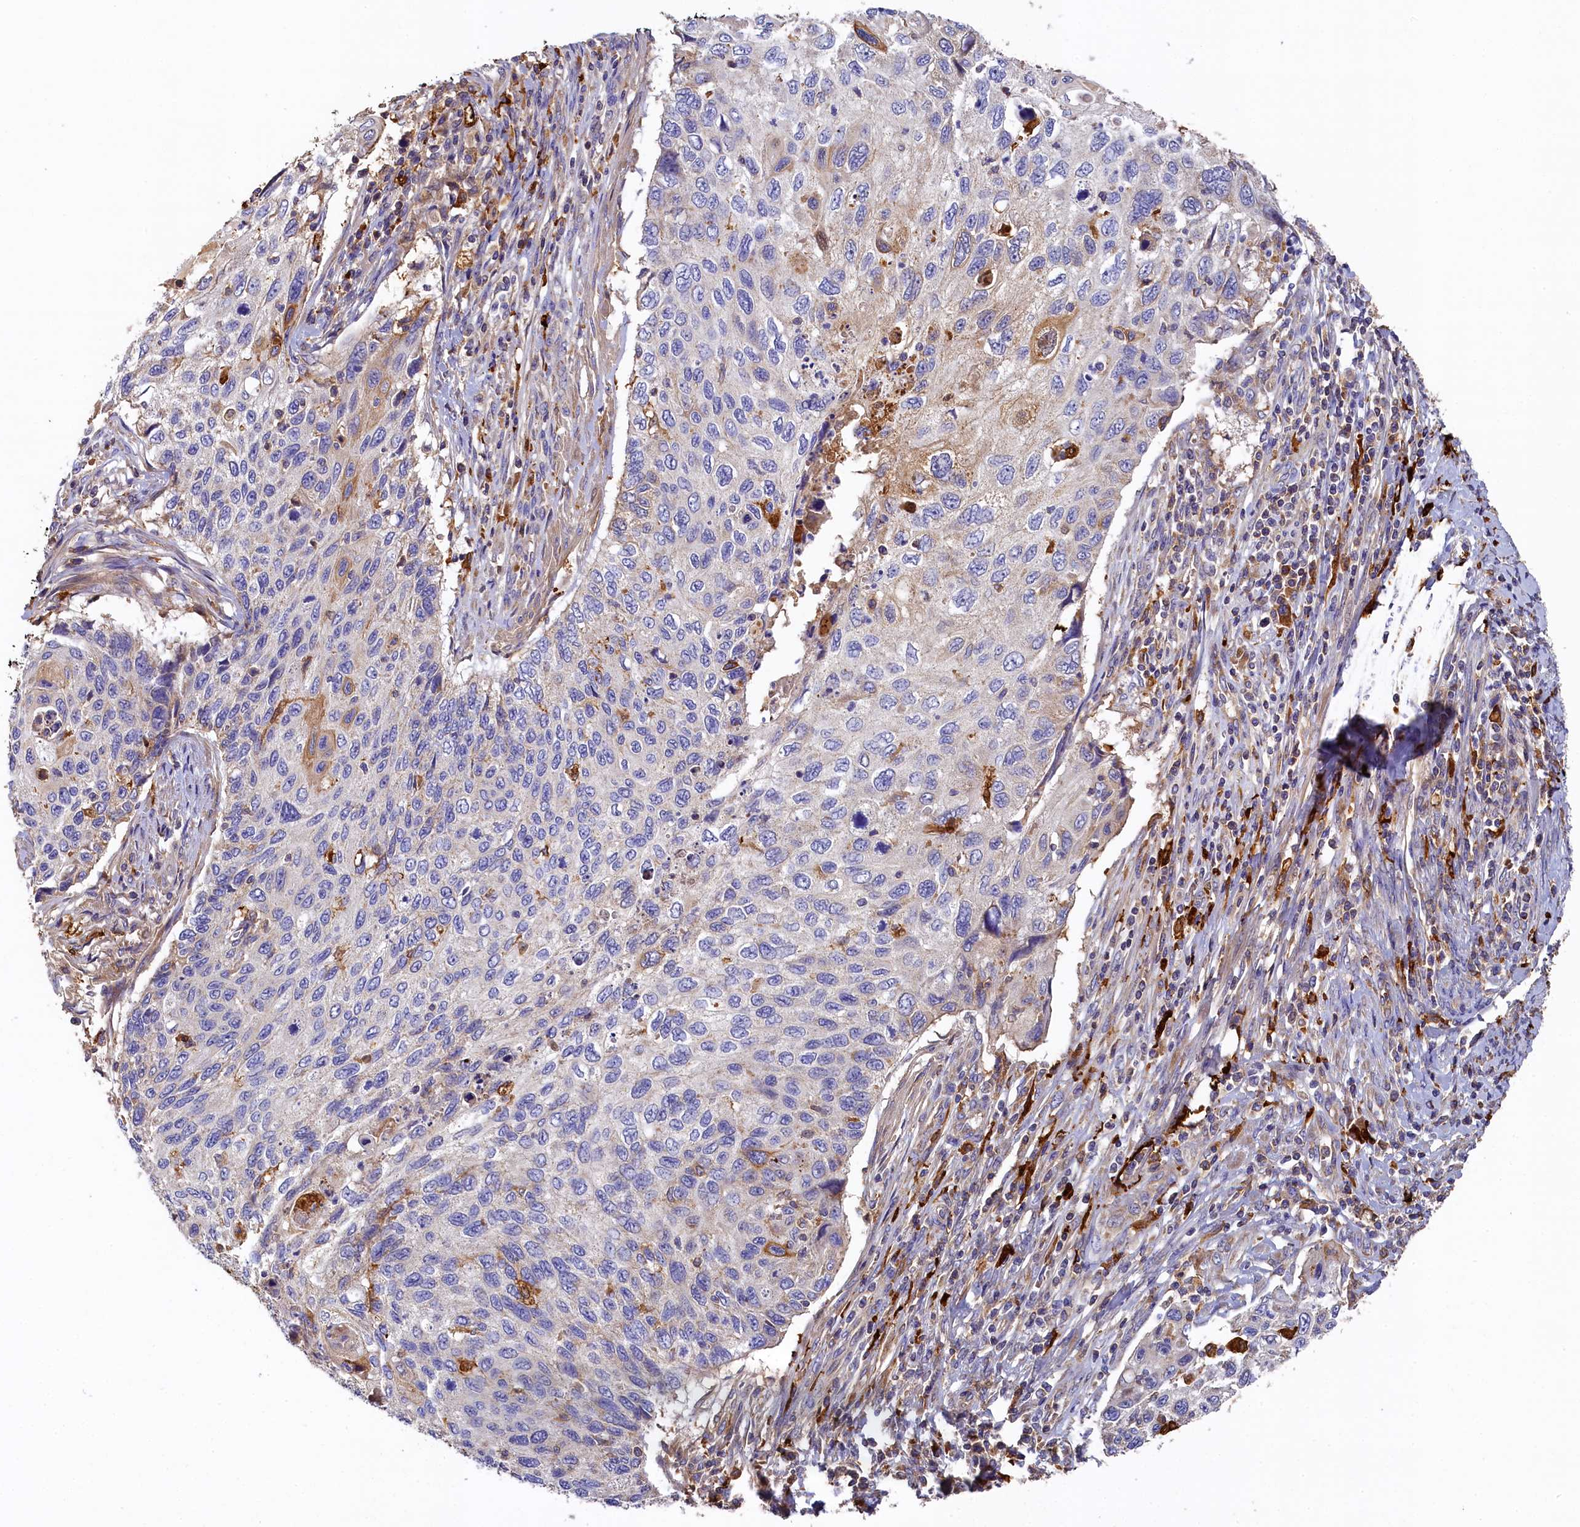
{"staining": {"intensity": "negative", "quantity": "none", "location": "none"}, "tissue": "cervical cancer", "cell_type": "Tumor cells", "image_type": "cancer", "snomed": [{"axis": "morphology", "description": "Squamous cell carcinoma, NOS"}, {"axis": "topography", "description": "Cervix"}], "caption": "High power microscopy histopathology image of an IHC histopathology image of cervical cancer (squamous cell carcinoma), revealing no significant staining in tumor cells.", "gene": "SEC31B", "patient": {"sex": "female", "age": 70}}